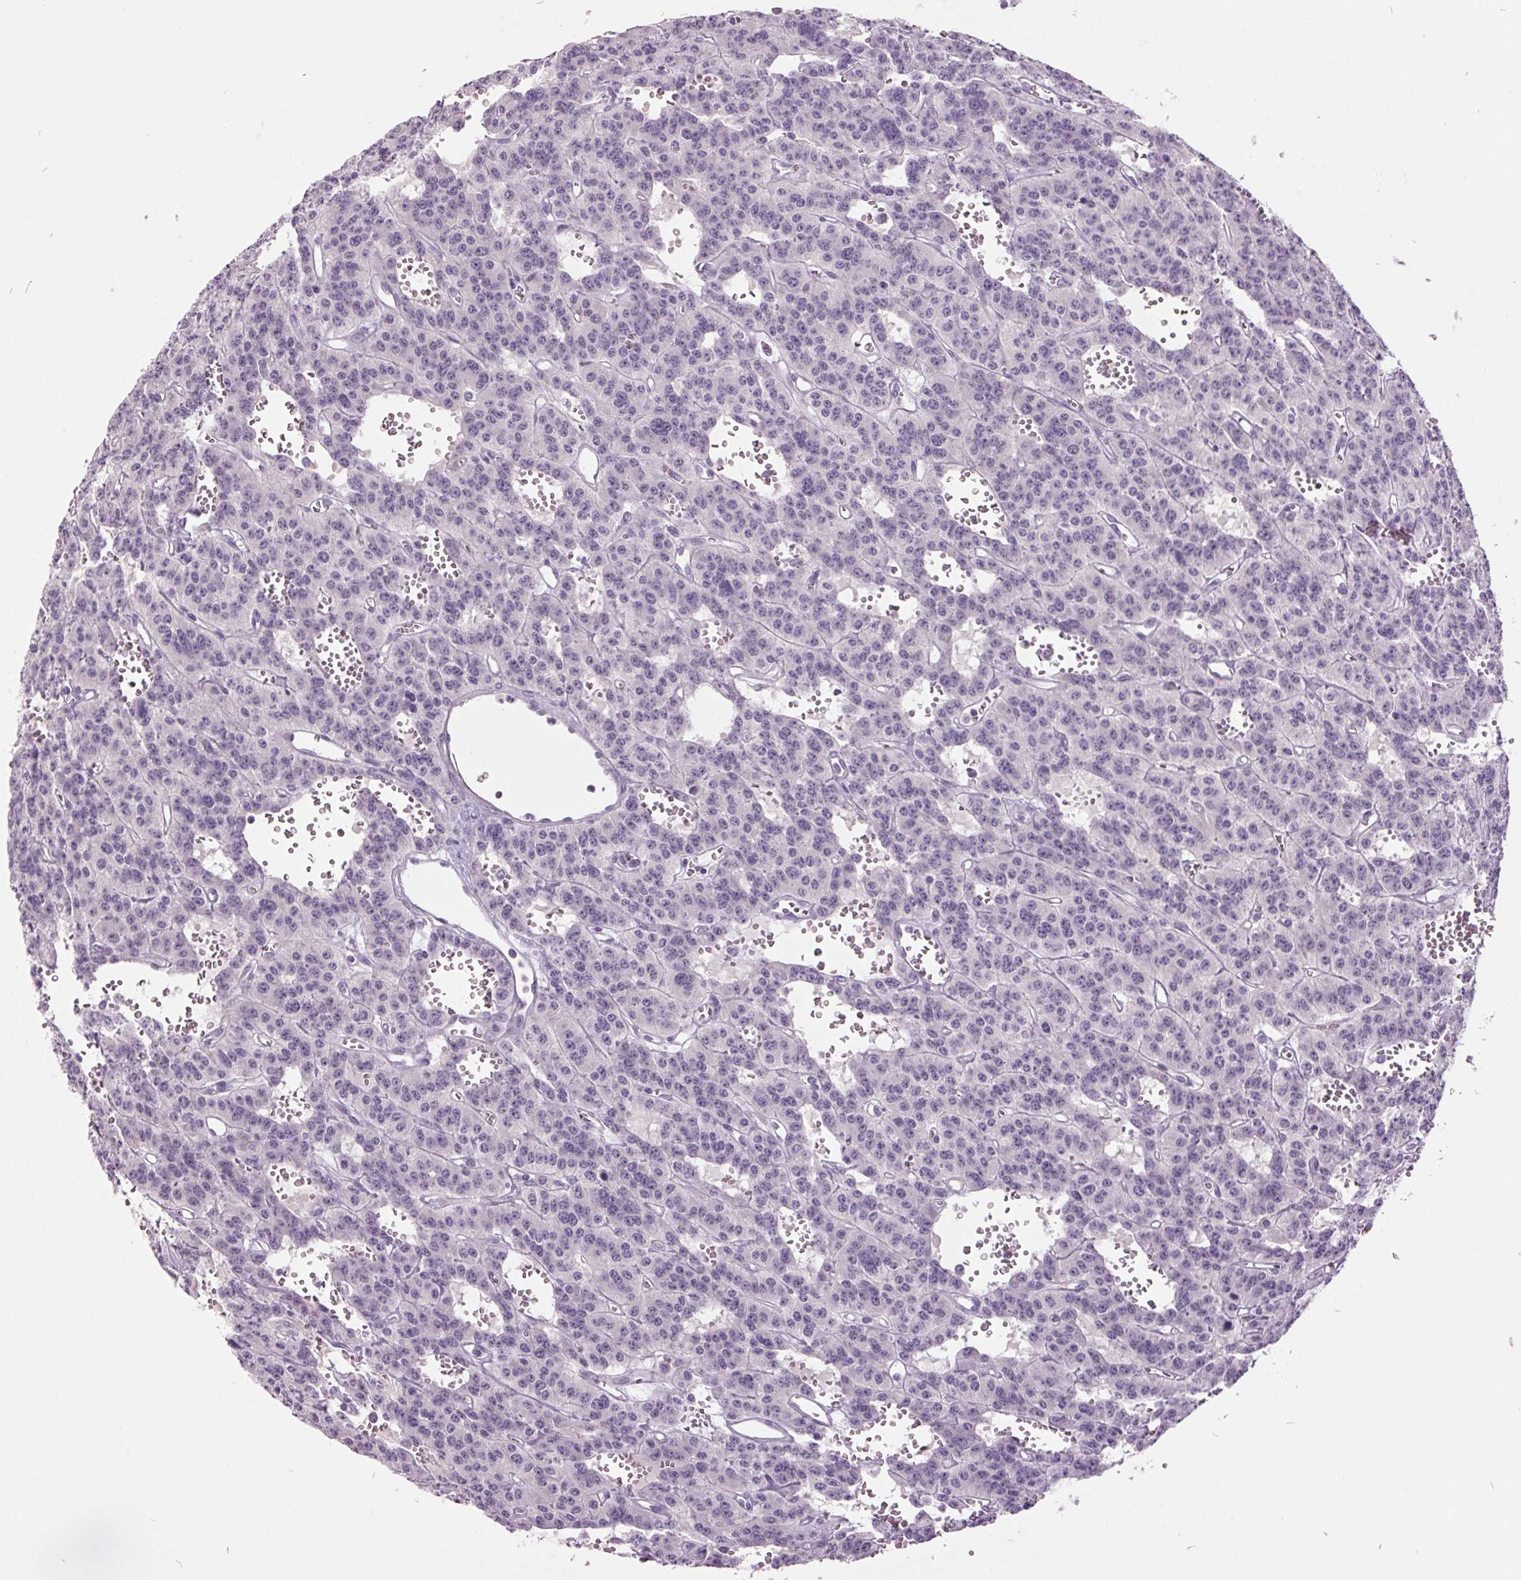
{"staining": {"intensity": "negative", "quantity": "none", "location": "none"}, "tissue": "carcinoid", "cell_type": "Tumor cells", "image_type": "cancer", "snomed": [{"axis": "morphology", "description": "Carcinoid, malignant, NOS"}, {"axis": "topography", "description": "Lung"}], "caption": "This is an immunohistochemistry image of human malignant carcinoid. There is no staining in tumor cells.", "gene": "C2orf16", "patient": {"sex": "female", "age": 71}}